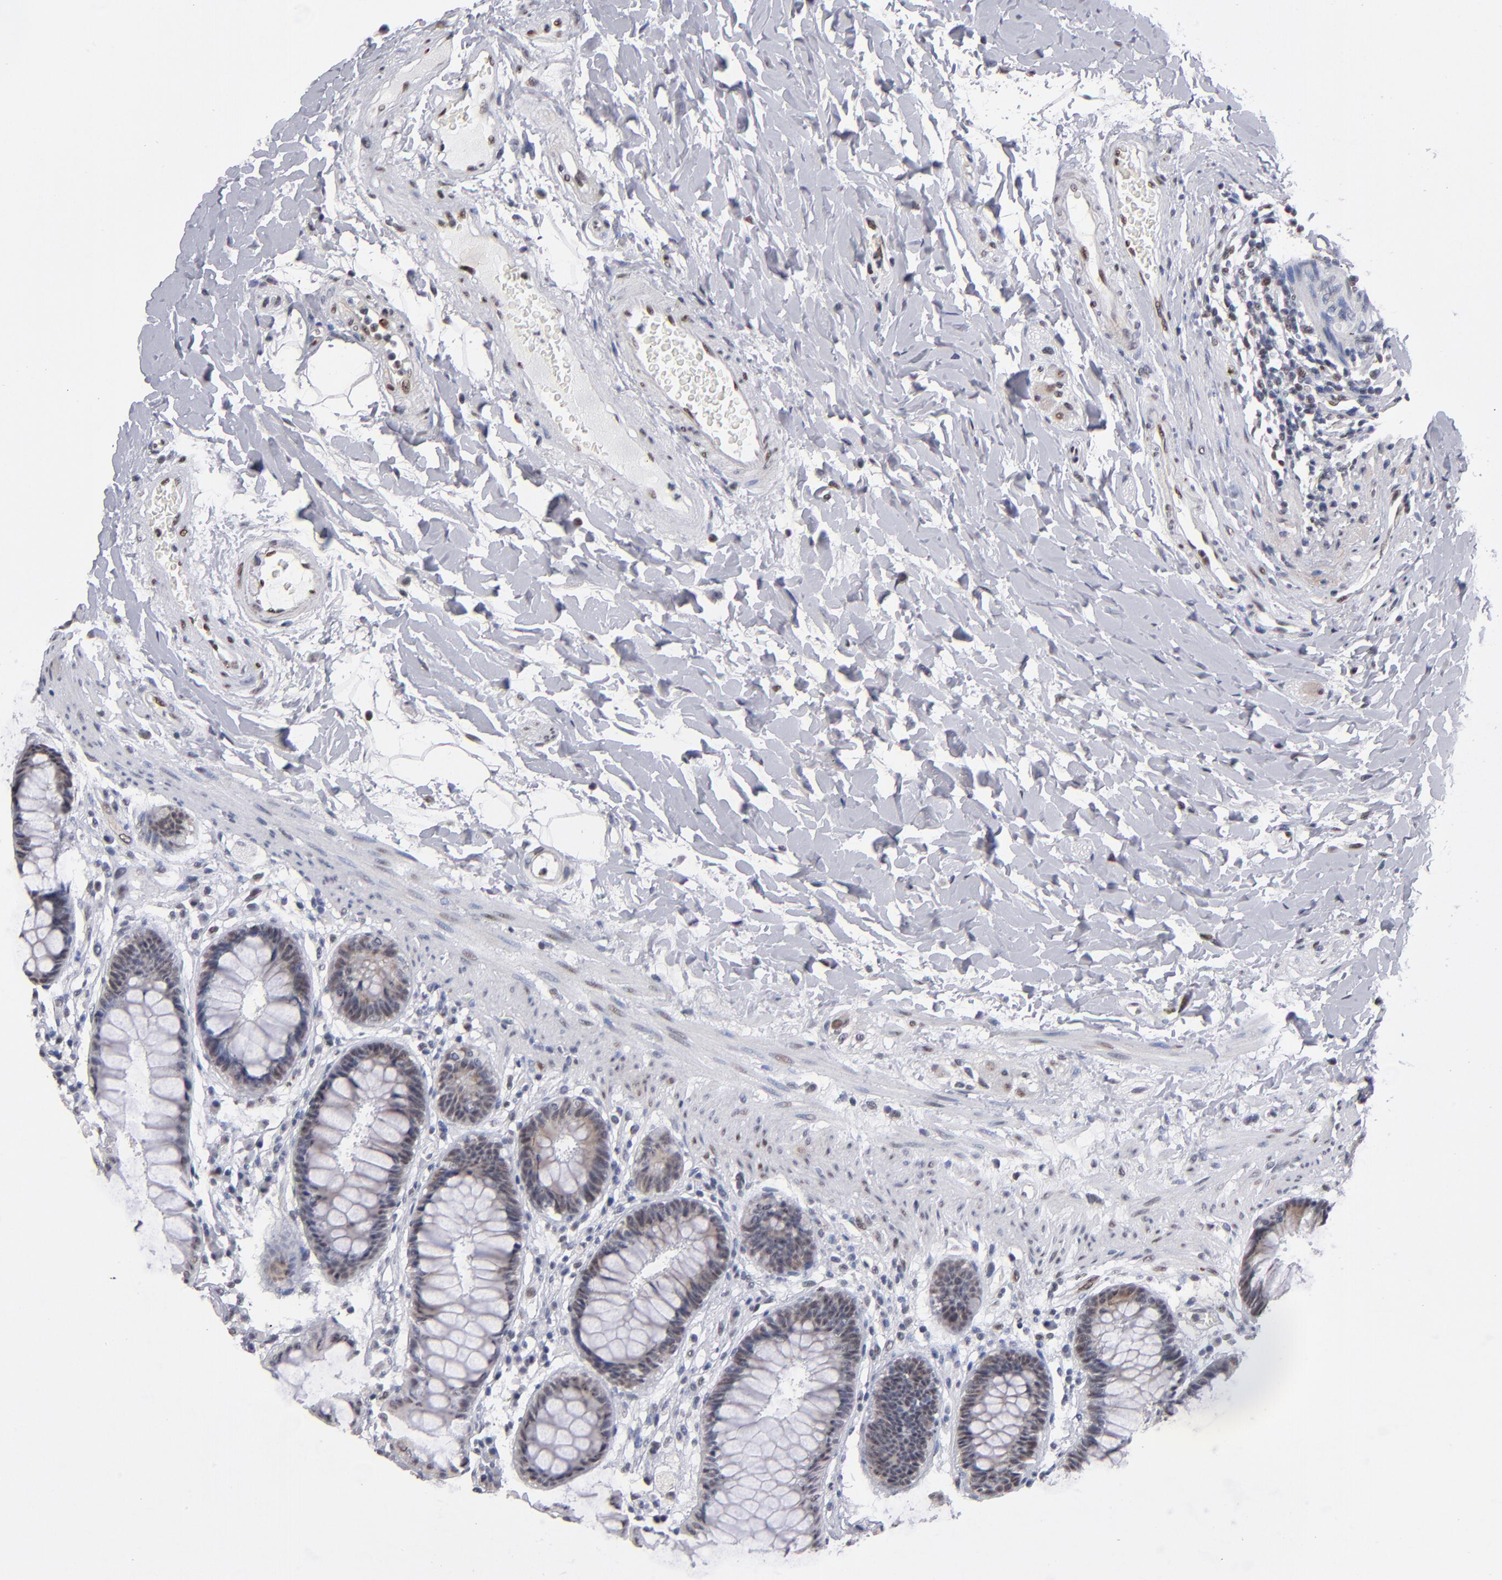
{"staining": {"intensity": "weak", "quantity": "25%-75%", "location": "cytoplasmic/membranous,nuclear"}, "tissue": "rectum", "cell_type": "Glandular cells", "image_type": "normal", "snomed": [{"axis": "morphology", "description": "Normal tissue, NOS"}, {"axis": "topography", "description": "Rectum"}], "caption": "A photomicrograph of human rectum stained for a protein reveals weak cytoplasmic/membranous,nuclear brown staining in glandular cells. (IHC, brightfield microscopy, high magnification).", "gene": "MN1", "patient": {"sex": "female", "age": 46}}